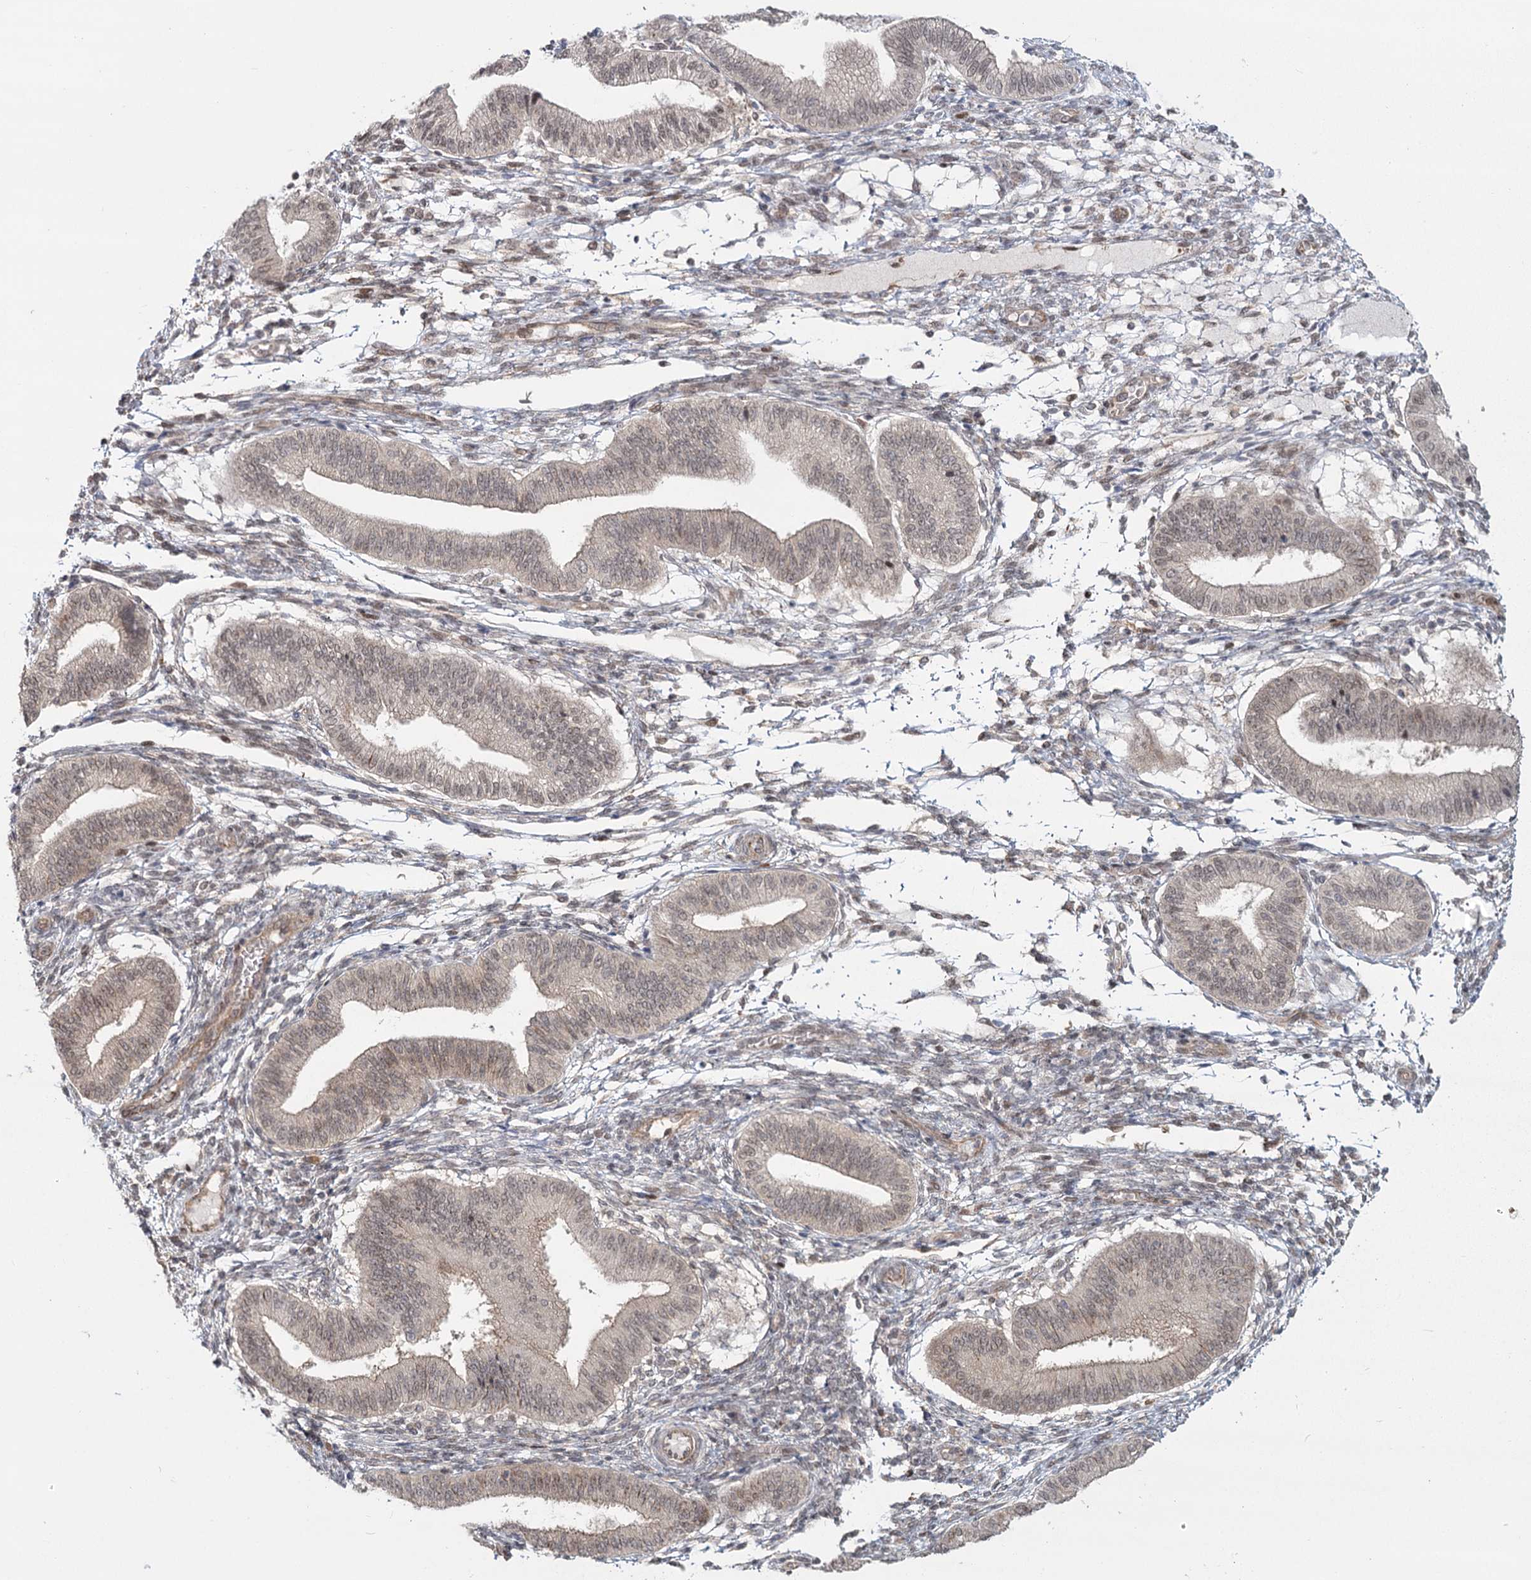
{"staining": {"intensity": "moderate", "quantity": "25%-75%", "location": "cytoplasmic/membranous"}, "tissue": "endometrium", "cell_type": "Cells in endometrial stroma", "image_type": "normal", "snomed": [{"axis": "morphology", "description": "Normal tissue, NOS"}, {"axis": "topography", "description": "Endometrium"}], "caption": "This is an image of immunohistochemistry (IHC) staining of benign endometrium, which shows moderate positivity in the cytoplasmic/membranous of cells in endometrial stroma.", "gene": "AP2M1", "patient": {"sex": "female", "age": 39}}